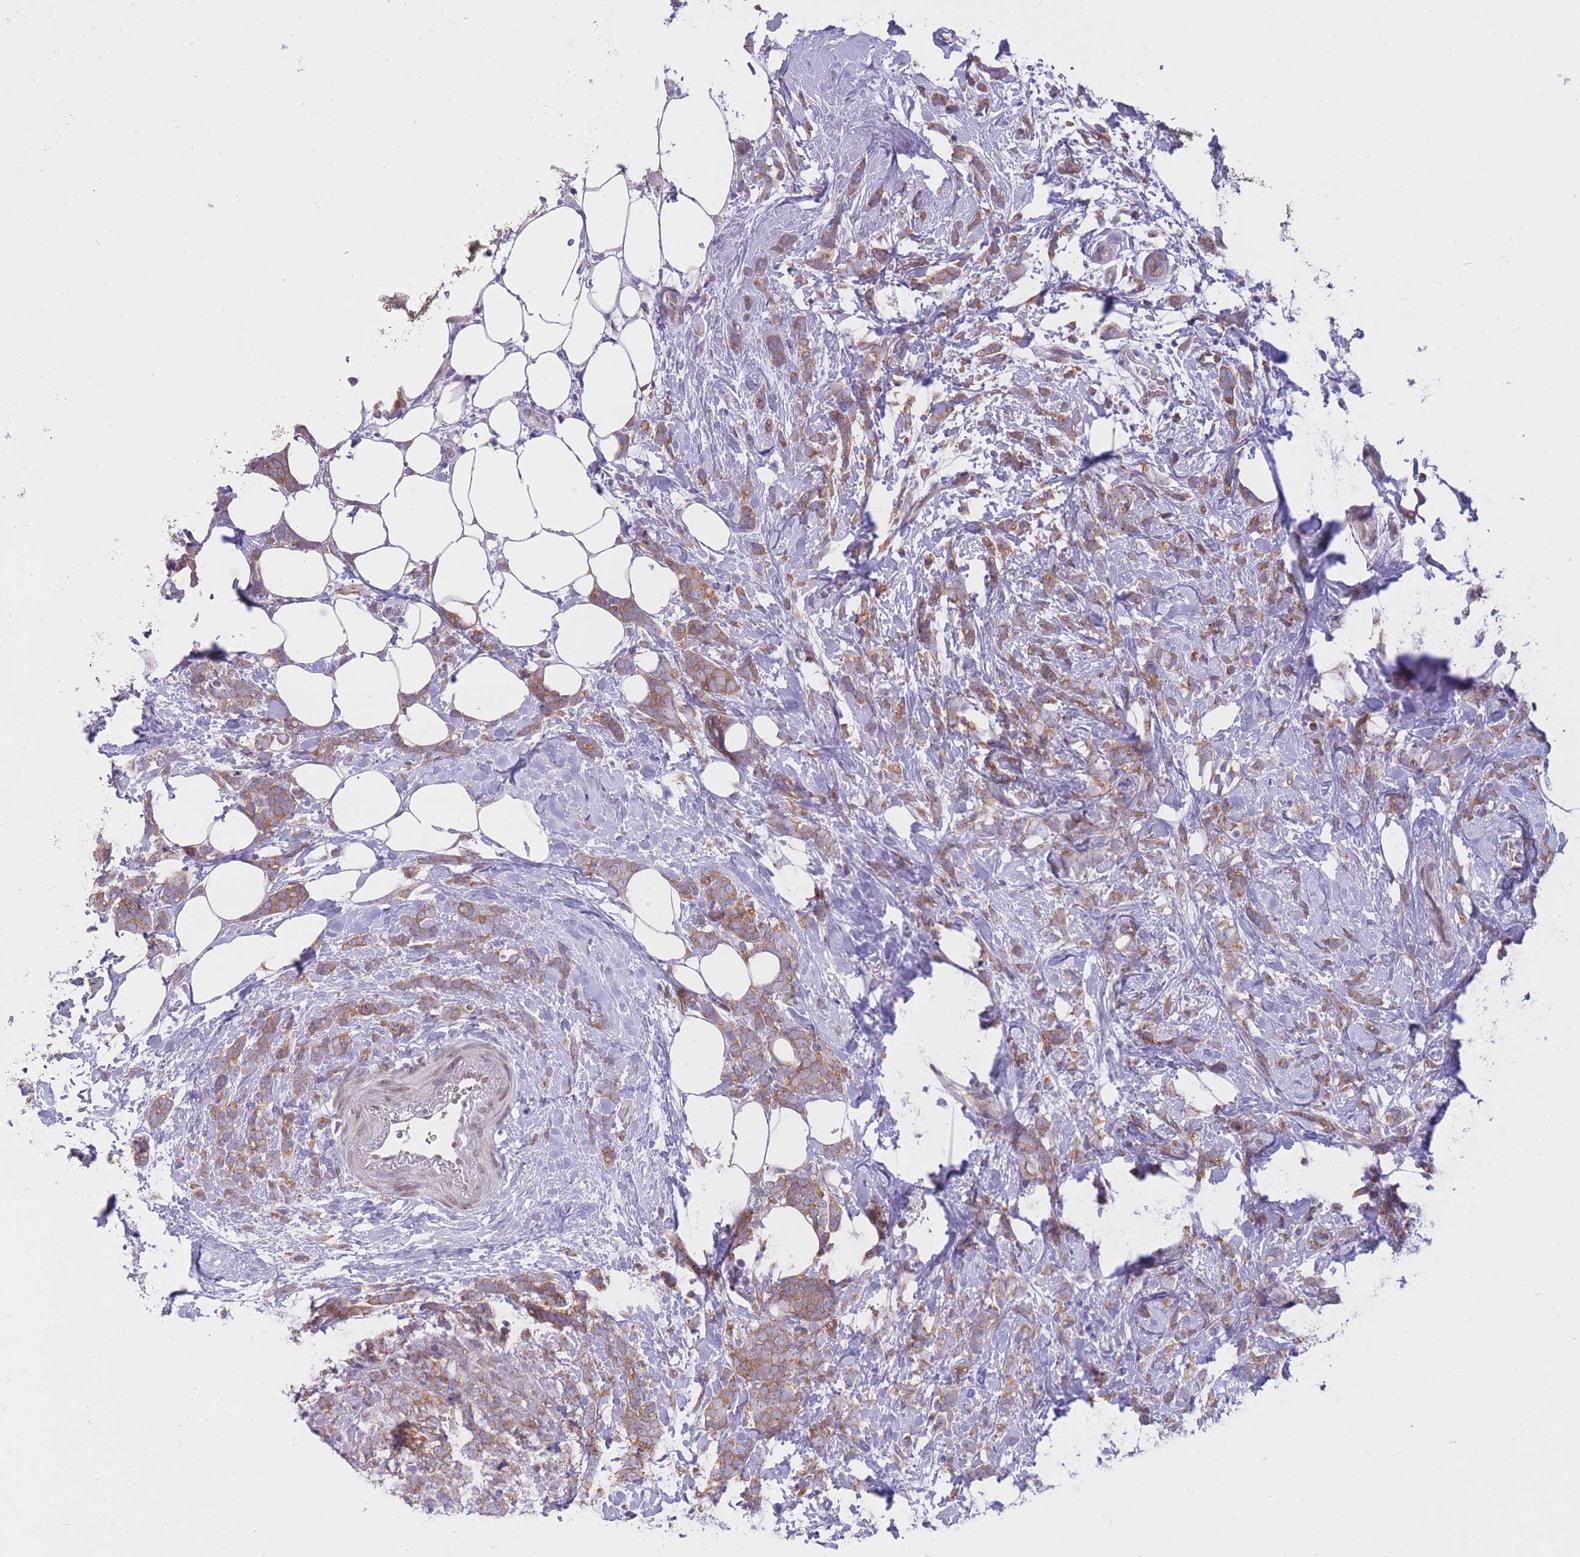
{"staining": {"intensity": "moderate", "quantity": ">75%", "location": "cytoplasmic/membranous"}, "tissue": "breast cancer", "cell_type": "Tumor cells", "image_type": "cancer", "snomed": [{"axis": "morphology", "description": "Lobular carcinoma"}, {"axis": "topography", "description": "Breast"}], "caption": "The immunohistochemical stain shows moderate cytoplasmic/membranous staining in tumor cells of breast cancer tissue.", "gene": "HOOK2", "patient": {"sex": "female", "age": 58}}